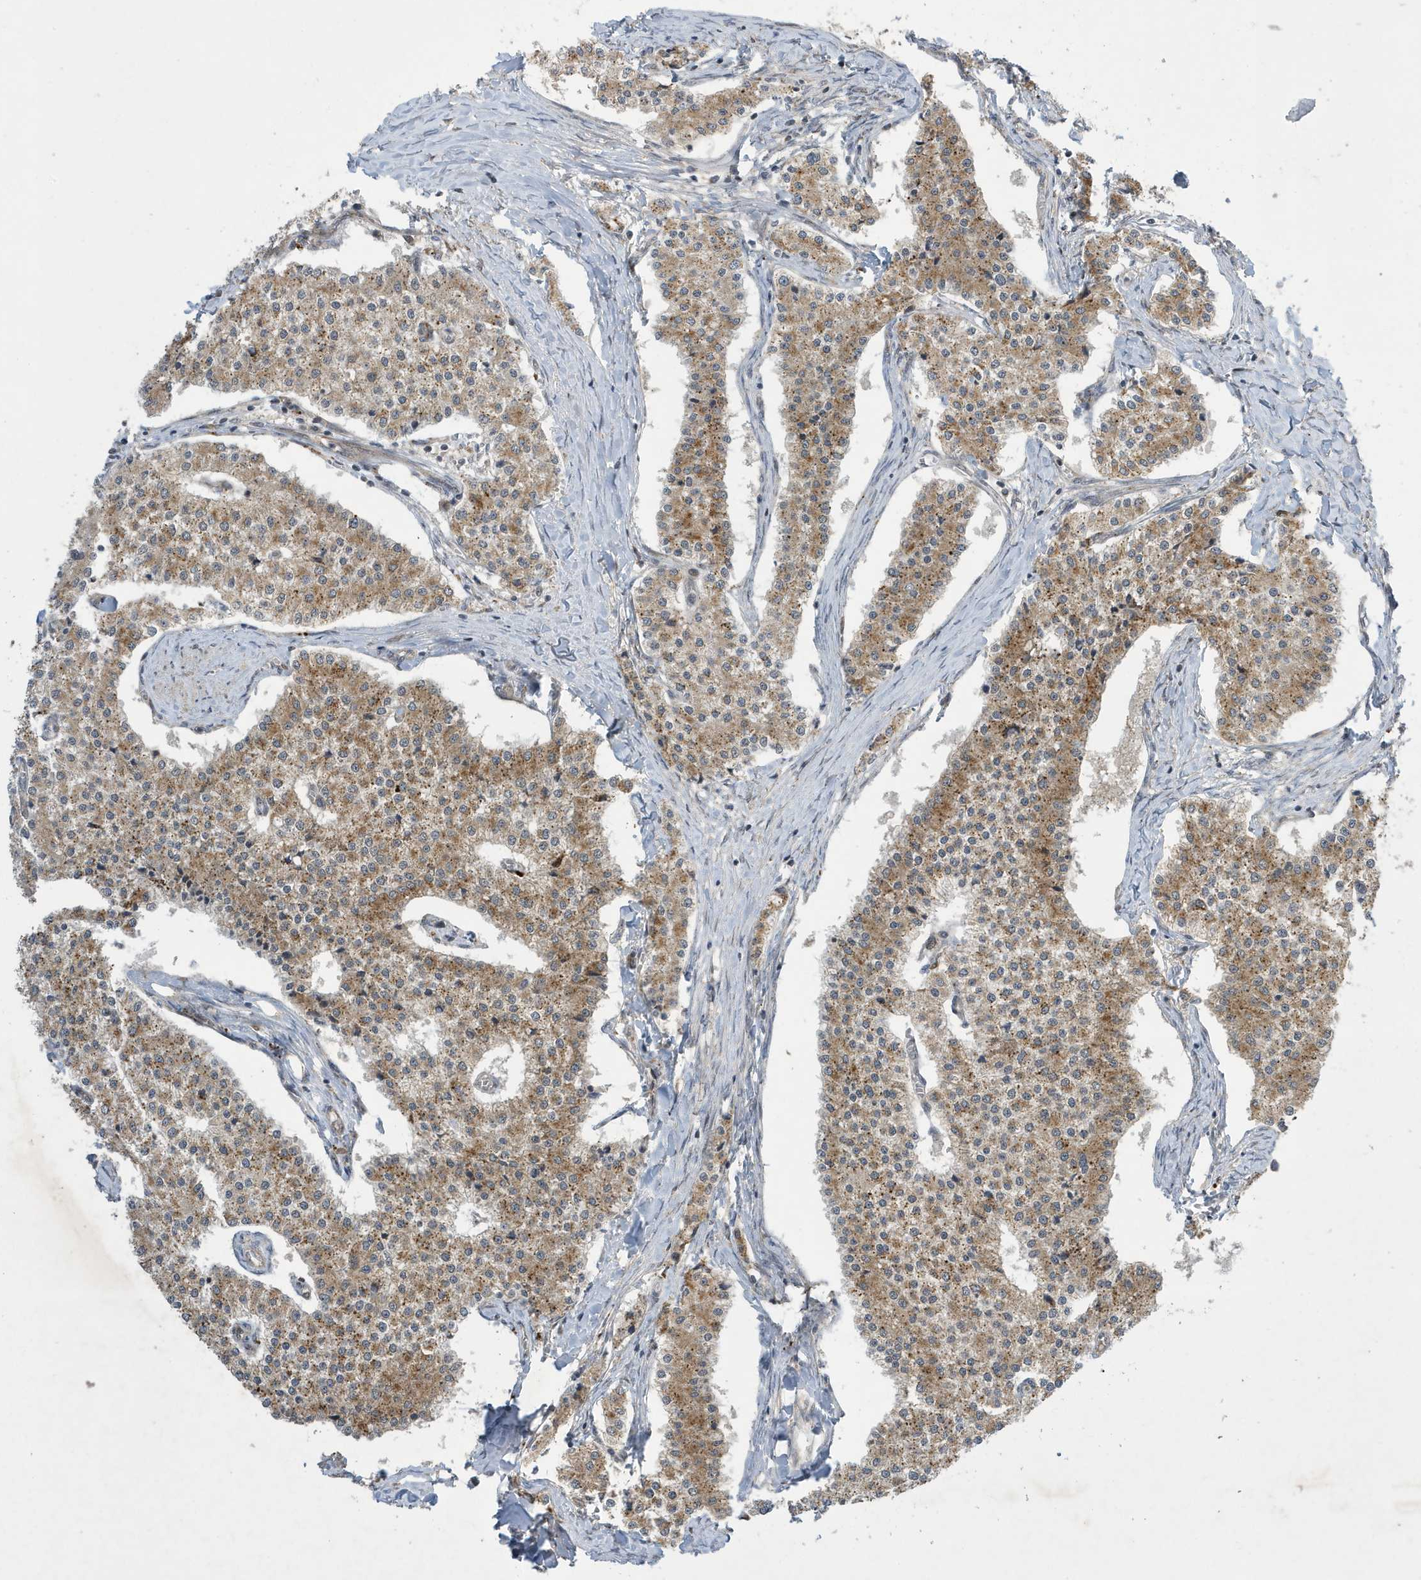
{"staining": {"intensity": "moderate", "quantity": "25%-75%", "location": "cytoplasmic/membranous"}, "tissue": "carcinoid", "cell_type": "Tumor cells", "image_type": "cancer", "snomed": [{"axis": "morphology", "description": "Carcinoid, malignant, NOS"}, {"axis": "topography", "description": "Colon"}], "caption": "About 25%-75% of tumor cells in malignant carcinoid display moderate cytoplasmic/membranous protein positivity as visualized by brown immunohistochemical staining.", "gene": "NCOA7", "patient": {"sex": "female", "age": 52}}